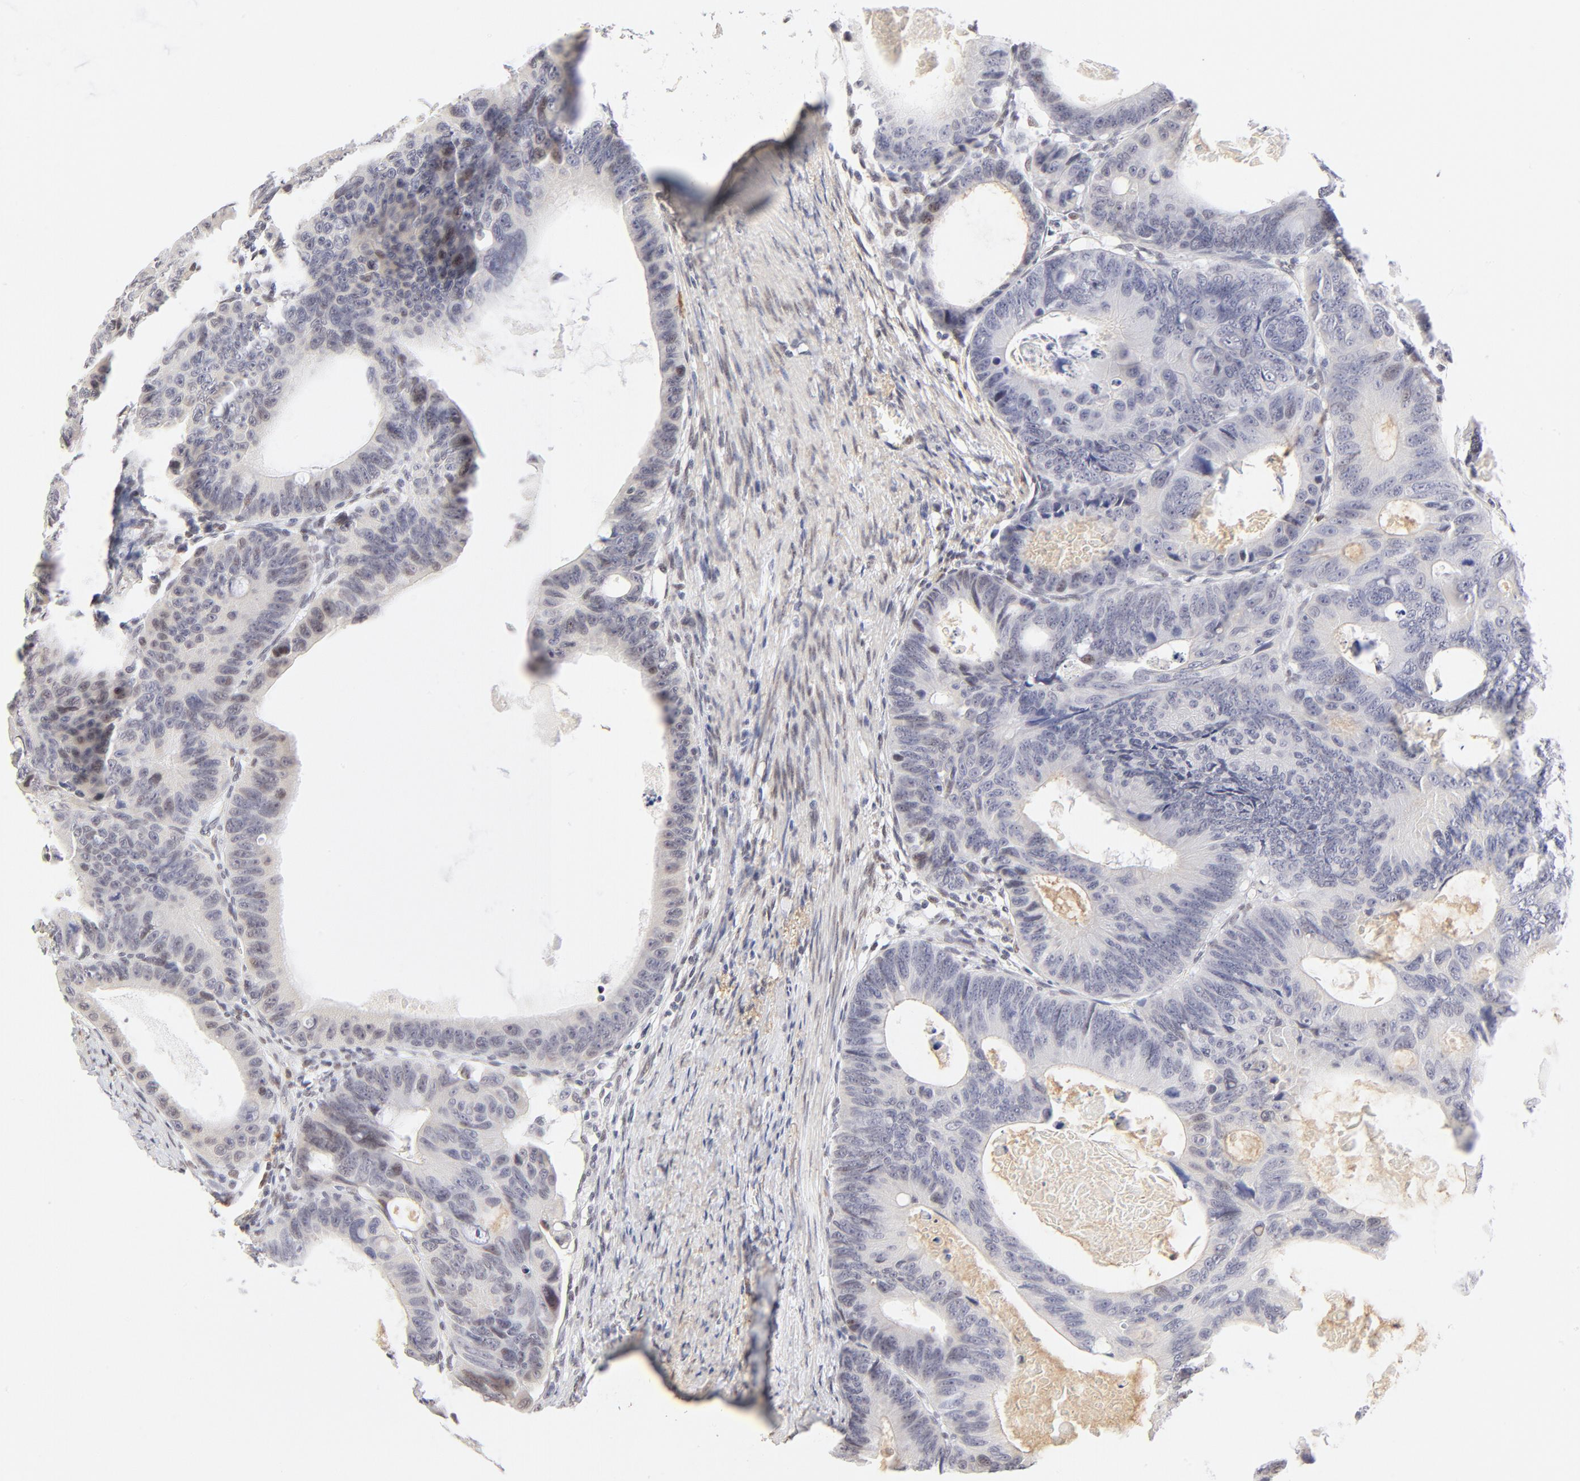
{"staining": {"intensity": "weak", "quantity": "<25%", "location": "nuclear"}, "tissue": "colorectal cancer", "cell_type": "Tumor cells", "image_type": "cancer", "snomed": [{"axis": "morphology", "description": "Adenocarcinoma, NOS"}, {"axis": "topography", "description": "Colon"}], "caption": "DAB (3,3'-diaminobenzidine) immunohistochemical staining of colorectal cancer displays no significant positivity in tumor cells.", "gene": "PBX1", "patient": {"sex": "female", "age": 55}}